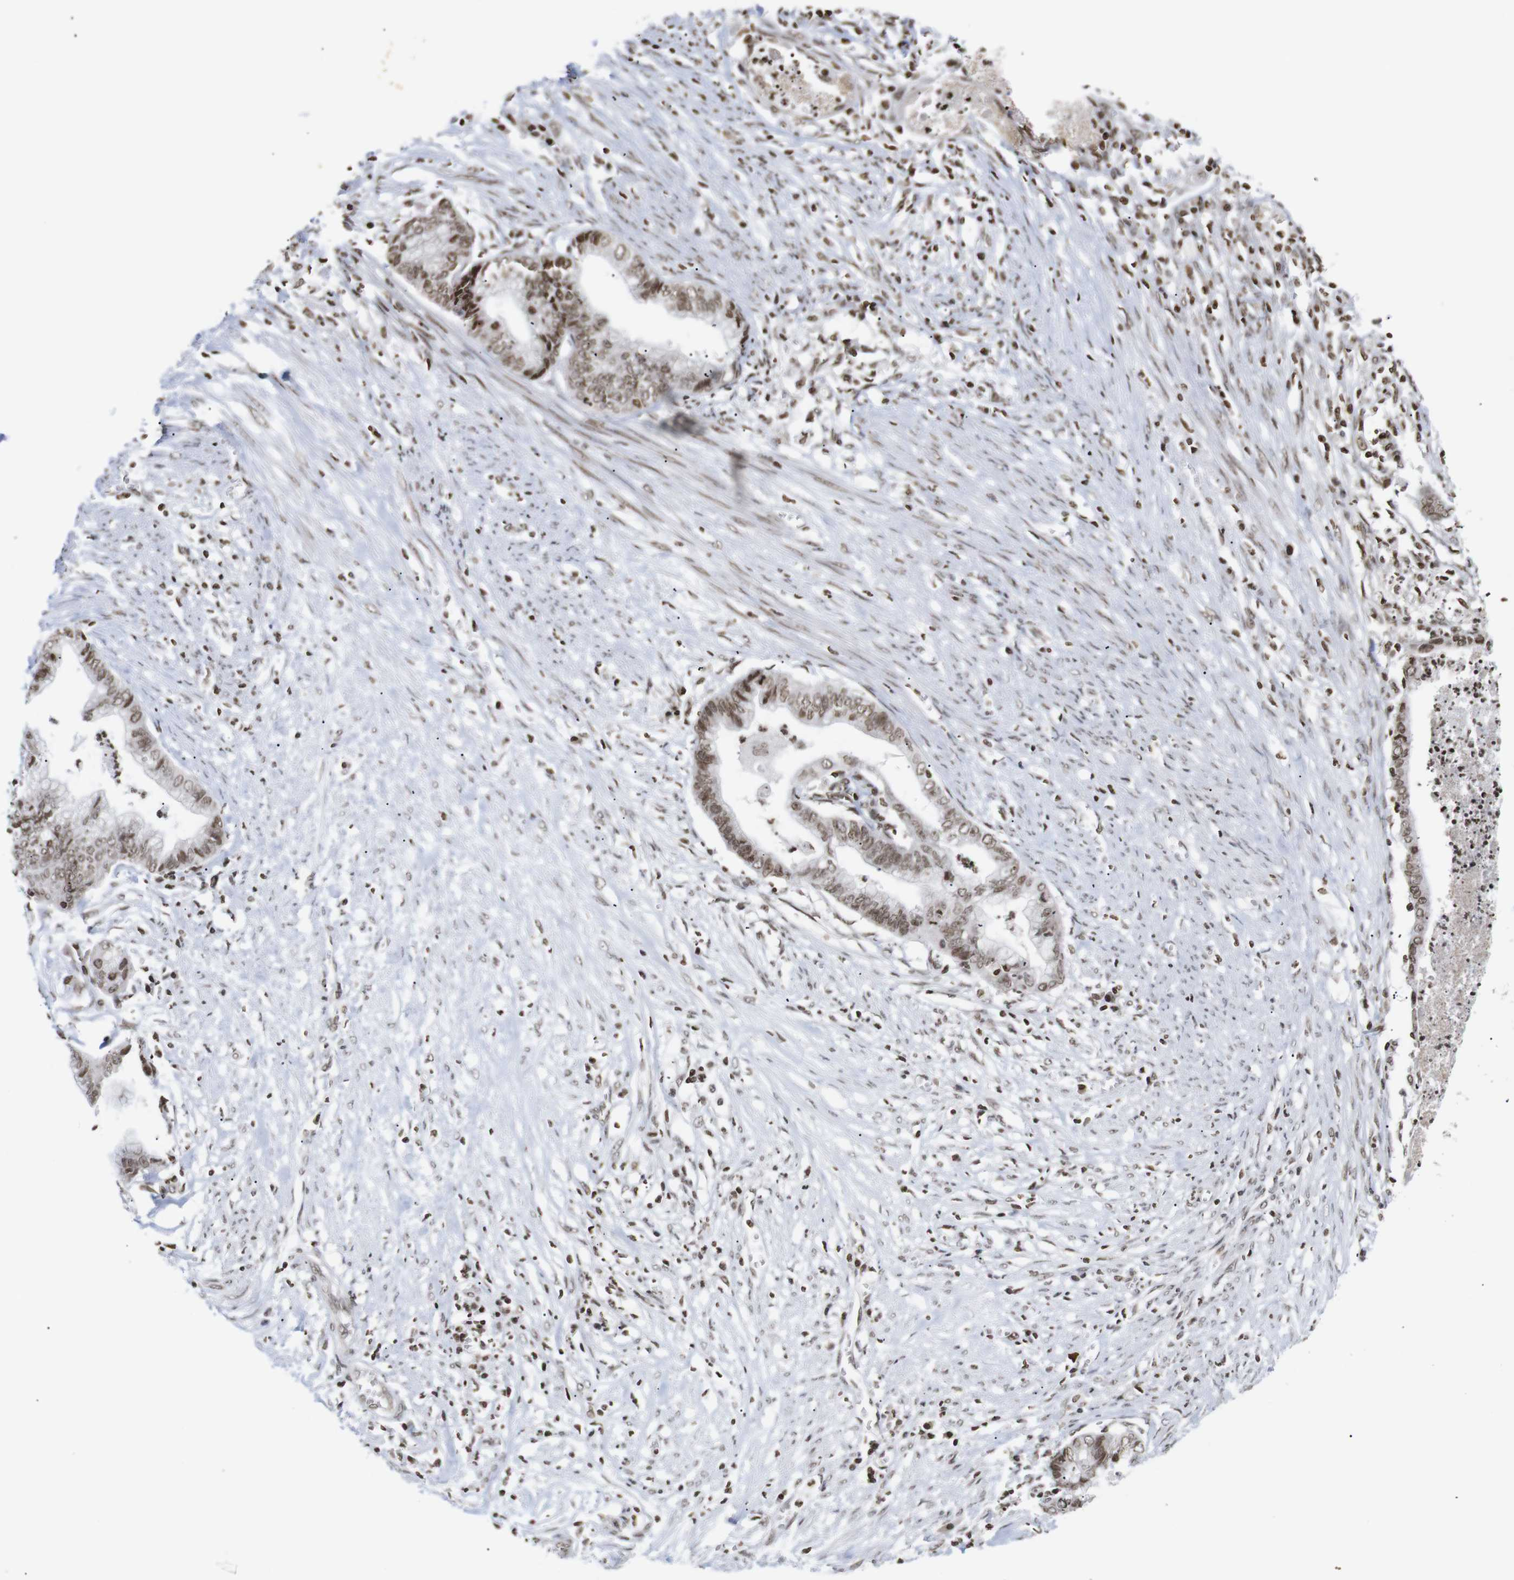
{"staining": {"intensity": "moderate", "quantity": ">75%", "location": "nuclear"}, "tissue": "endometrial cancer", "cell_type": "Tumor cells", "image_type": "cancer", "snomed": [{"axis": "morphology", "description": "Necrosis, NOS"}, {"axis": "morphology", "description": "Adenocarcinoma, NOS"}, {"axis": "topography", "description": "Endometrium"}], "caption": "Endometrial cancer stained with immunohistochemistry shows moderate nuclear staining in about >75% of tumor cells. The protein is shown in brown color, while the nuclei are stained blue.", "gene": "ETV5", "patient": {"sex": "female", "age": 79}}